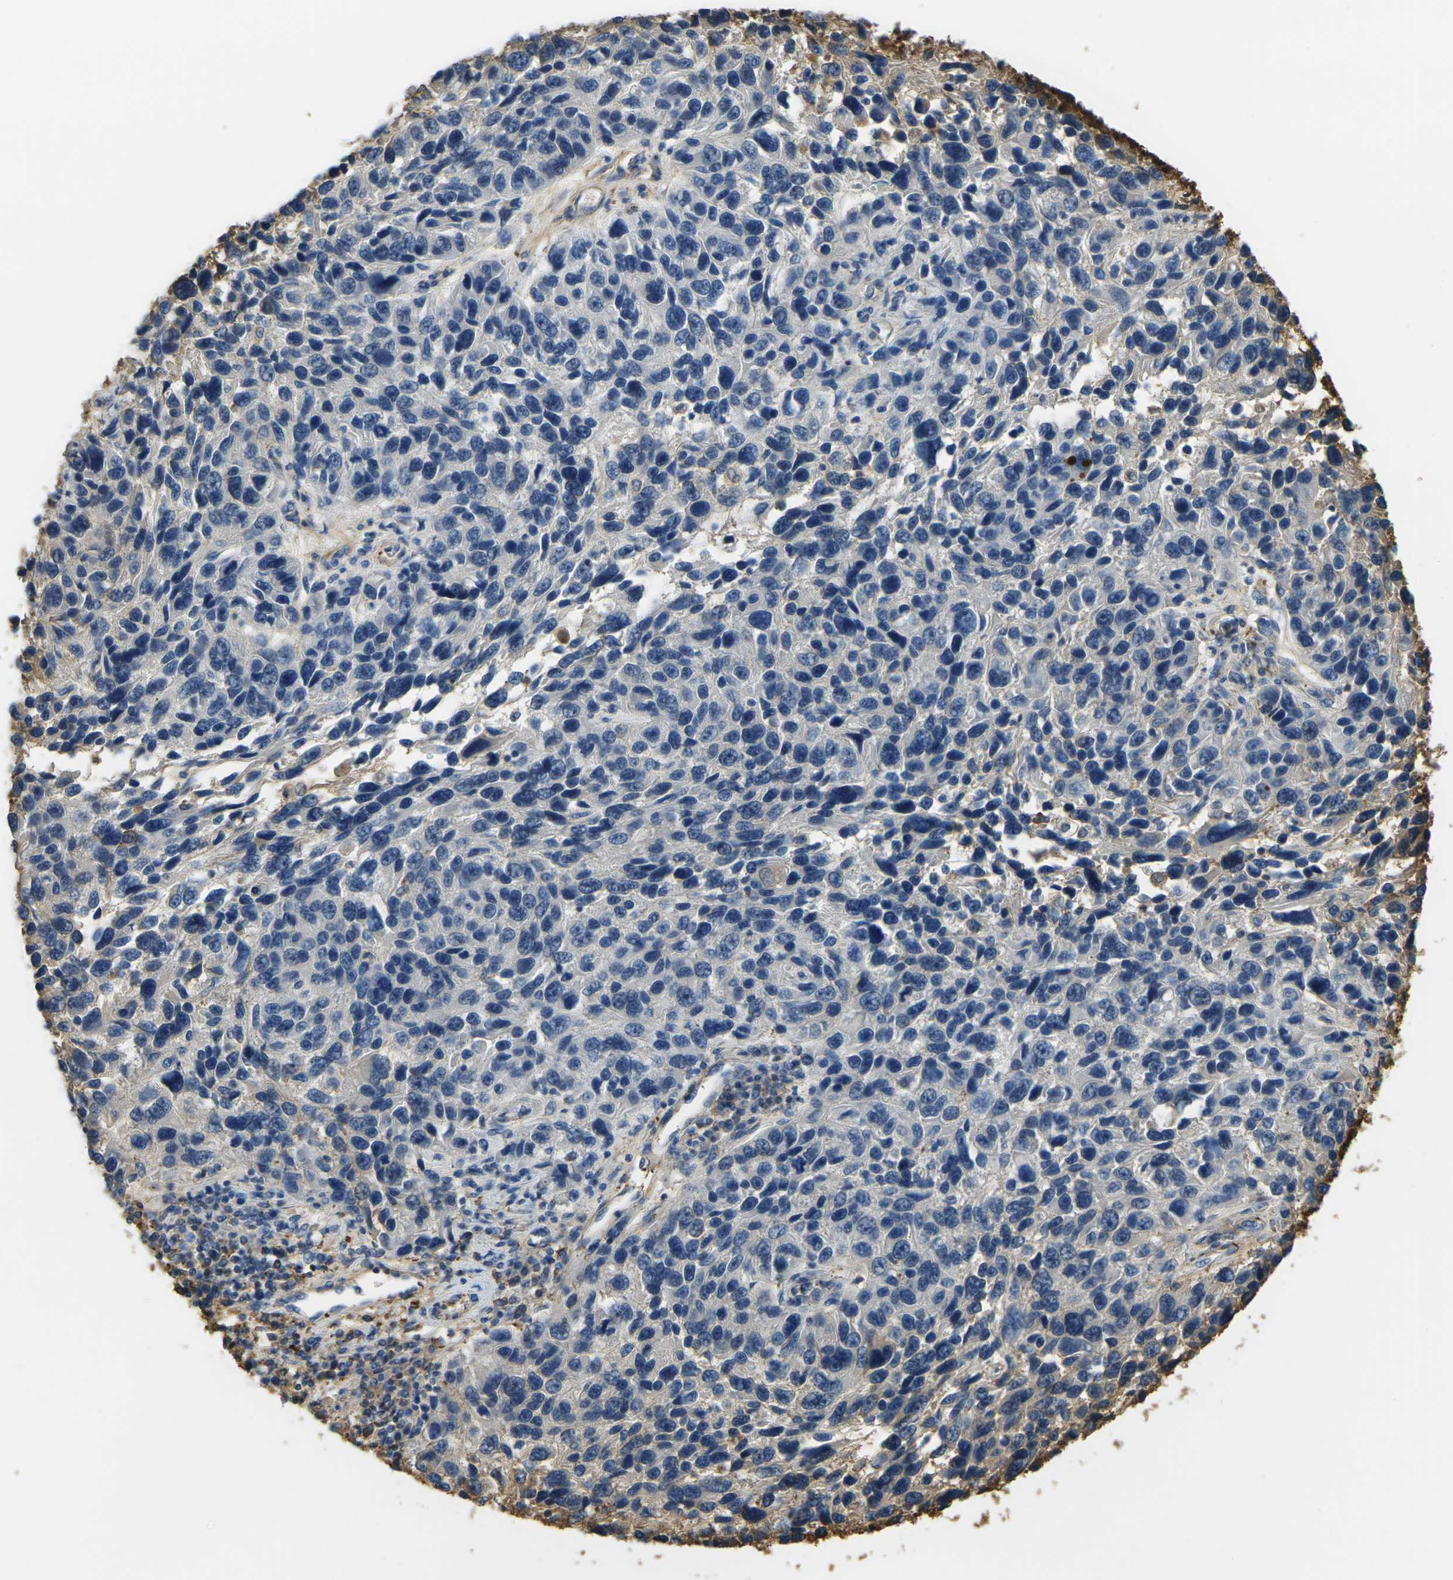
{"staining": {"intensity": "negative", "quantity": "none", "location": "none"}, "tissue": "melanoma", "cell_type": "Tumor cells", "image_type": "cancer", "snomed": [{"axis": "morphology", "description": "Malignant melanoma, NOS"}, {"axis": "topography", "description": "Skin"}], "caption": "A photomicrograph of malignant melanoma stained for a protein reveals no brown staining in tumor cells. Brightfield microscopy of immunohistochemistry stained with DAB (brown) and hematoxylin (blue), captured at high magnification.", "gene": "PLCD1", "patient": {"sex": "male", "age": 53}}